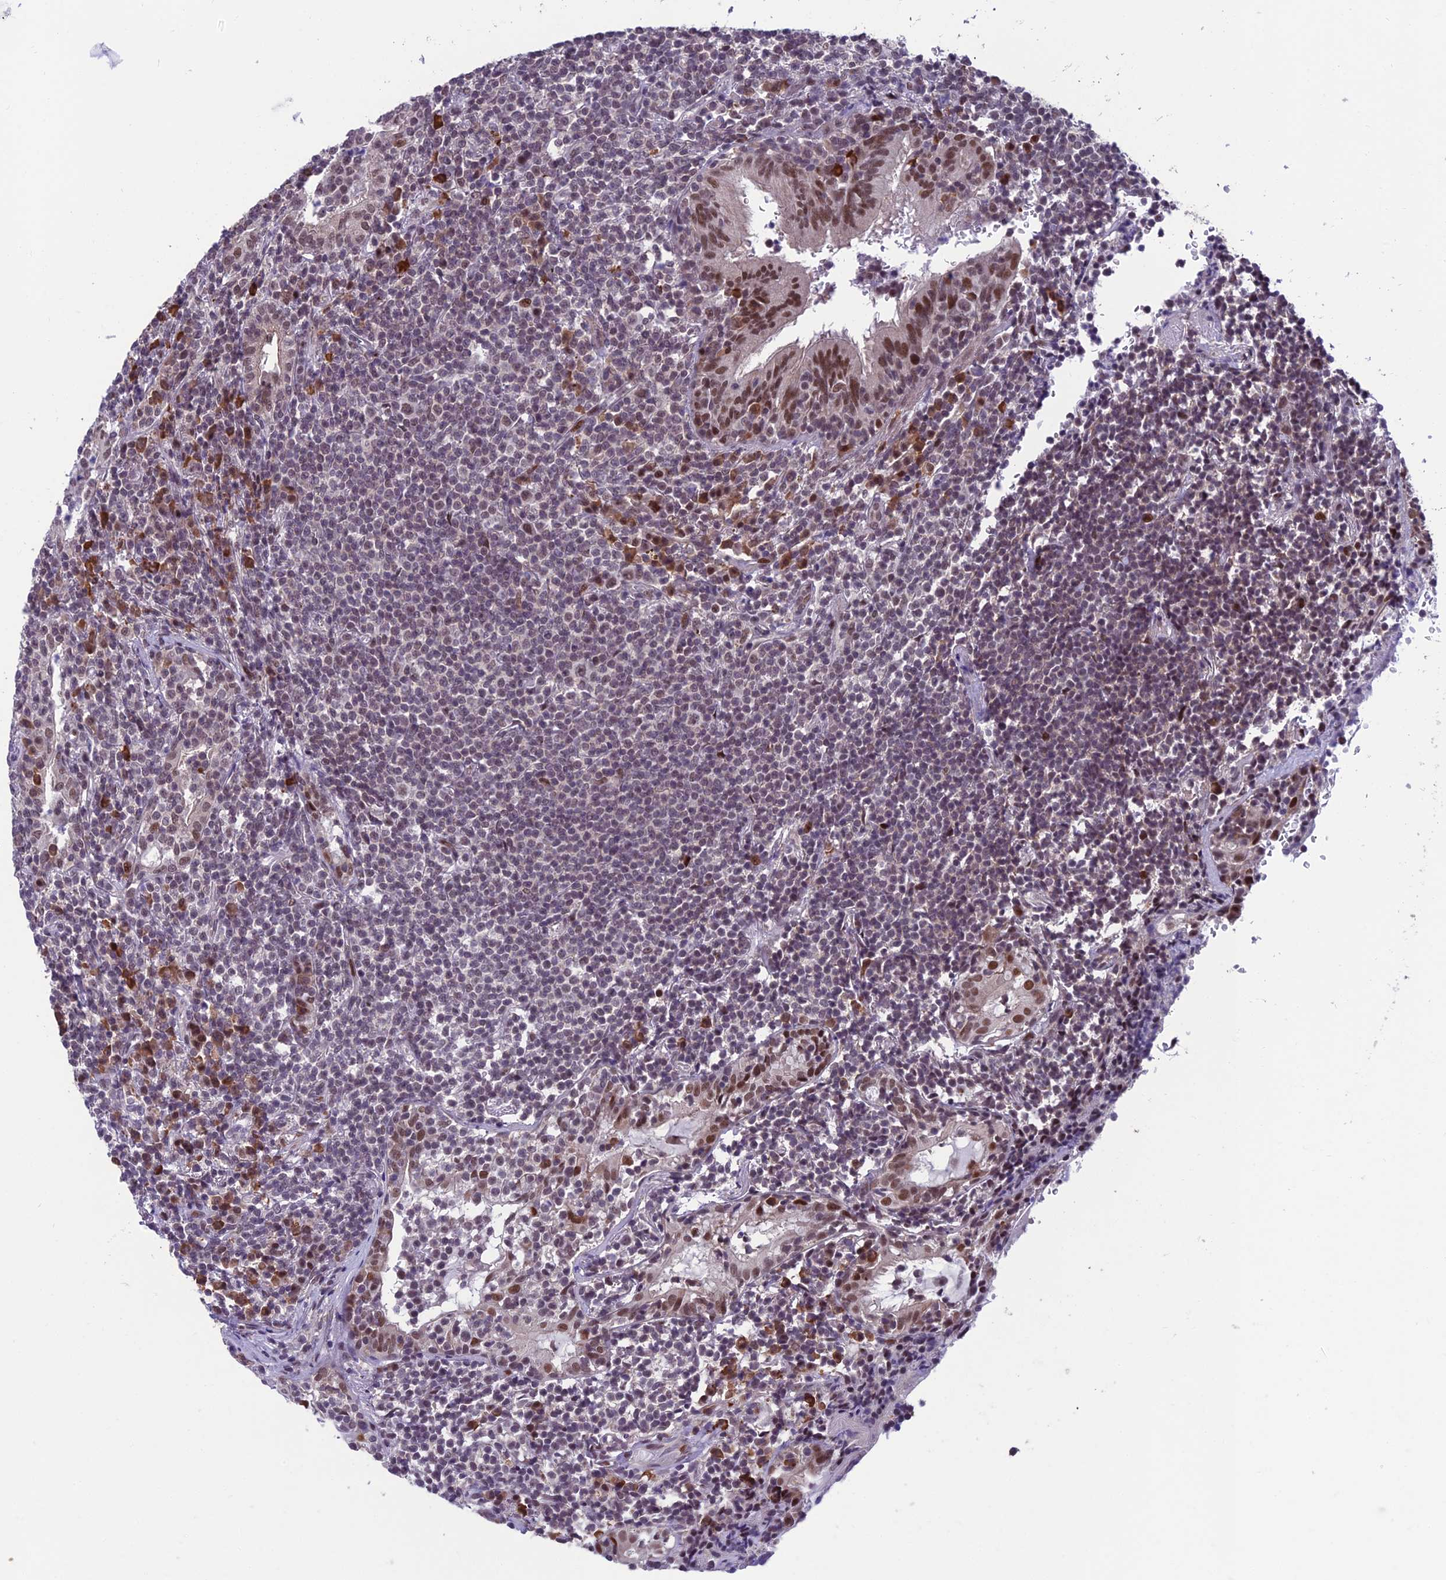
{"staining": {"intensity": "negative", "quantity": "none", "location": "none"}, "tissue": "lymphoma", "cell_type": "Tumor cells", "image_type": "cancer", "snomed": [{"axis": "morphology", "description": "Malignant lymphoma, non-Hodgkin's type, Low grade"}, {"axis": "topography", "description": "Lung"}], "caption": "Lymphoma was stained to show a protein in brown. There is no significant positivity in tumor cells.", "gene": "KIAA1191", "patient": {"sex": "female", "age": 71}}